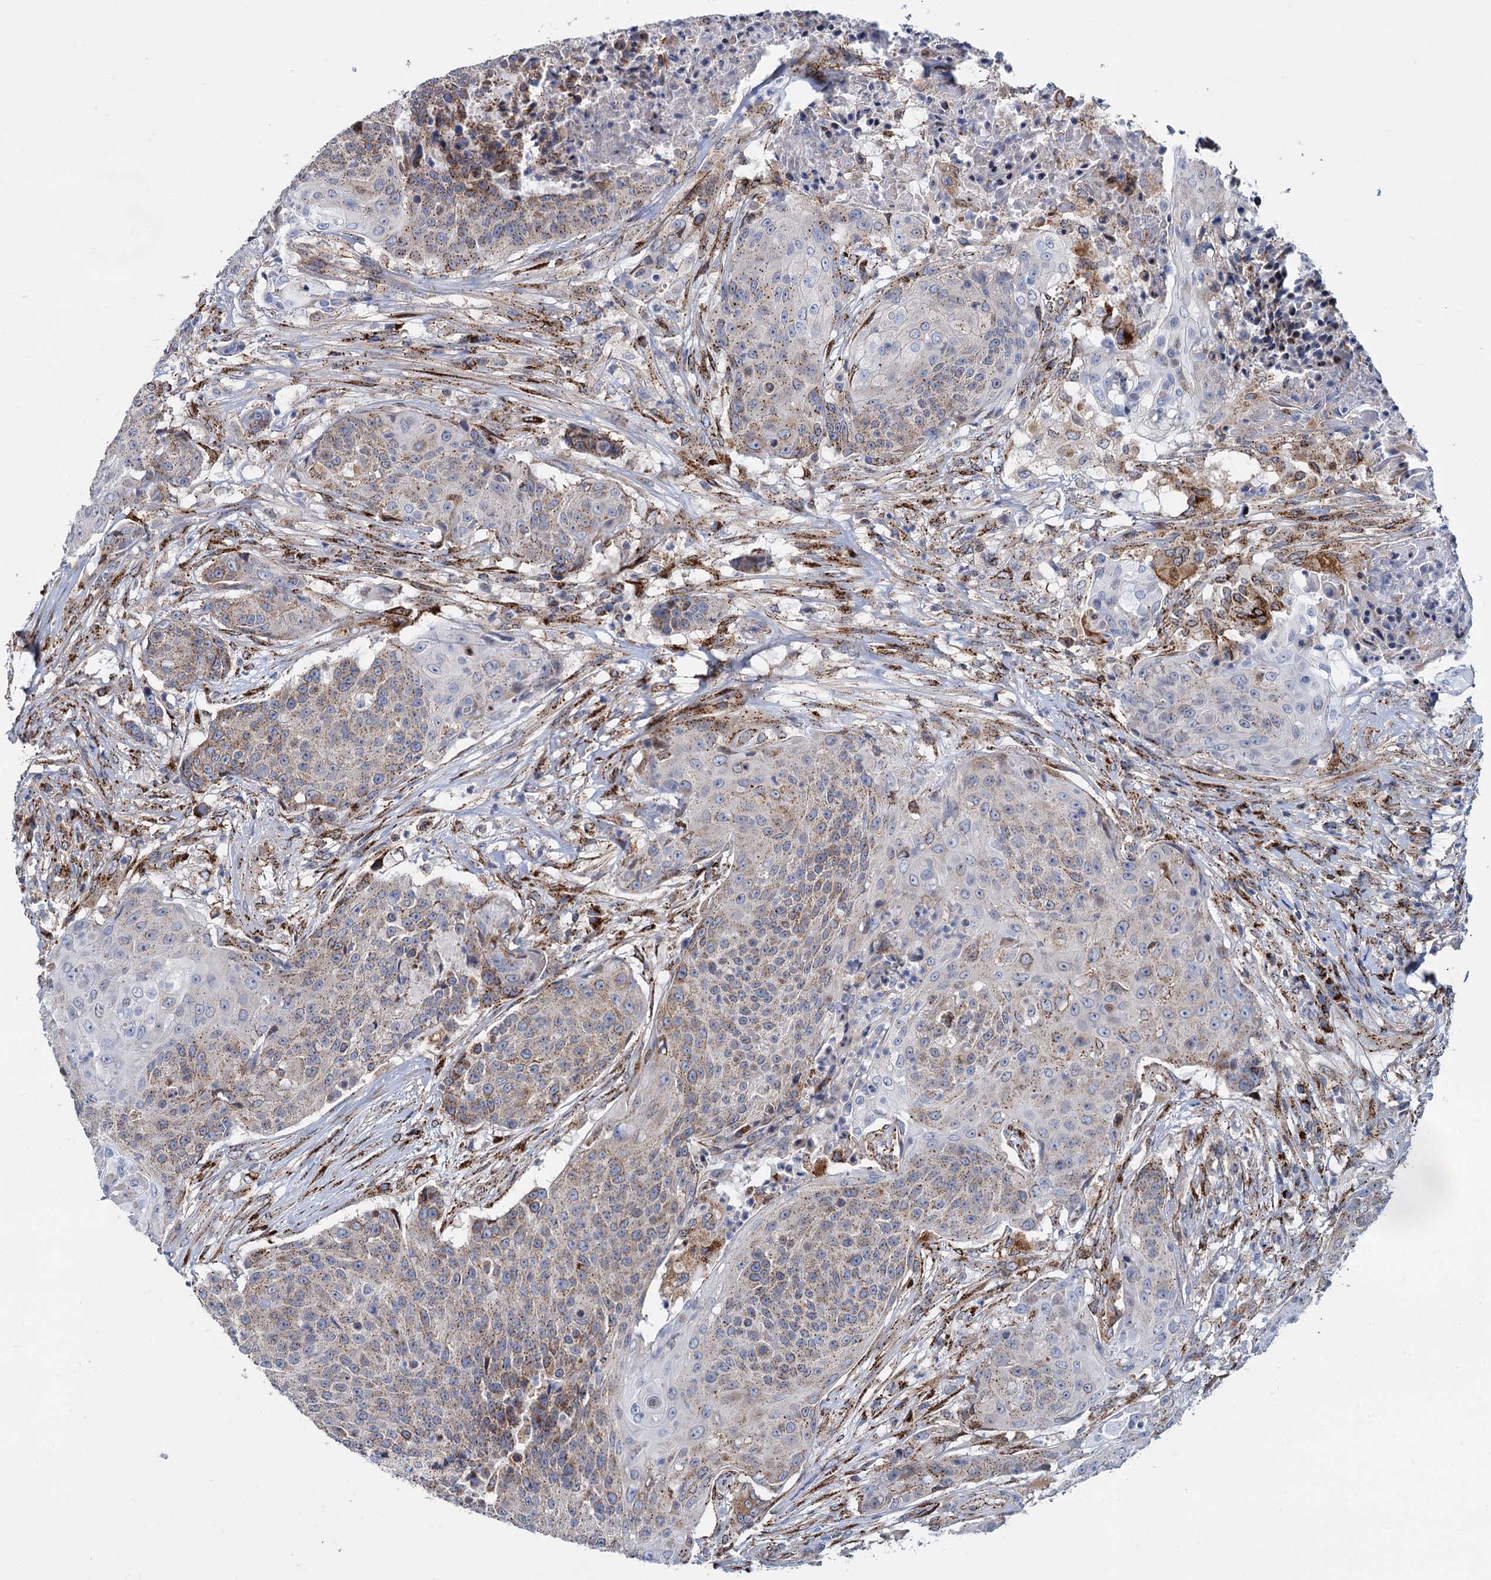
{"staining": {"intensity": "moderate", "quantity": "25%-75%", "location": "cytoplasmic/membranous"}, "tissue": "urothelial cancer", "cell_type": "Tumor cells", "image_type": "cancer", "snomed": [{"axis": "morphology", "description": "Urothelial carcinoma, High grade"}, {"axis": "topography", "description": "Urinary bladder"}], "caption": "This micrograph reveals high-grade urothelial carcinoma stained with immunohistochemistry (IHC) to label a protein in brown. The cytoplasmic/membranous of tumor cells show moderate positivity for the protein. Nuclei are counter-stained blue.", "gene": "SUPT20H", "patient": {"sex": "female", "age": 63}}